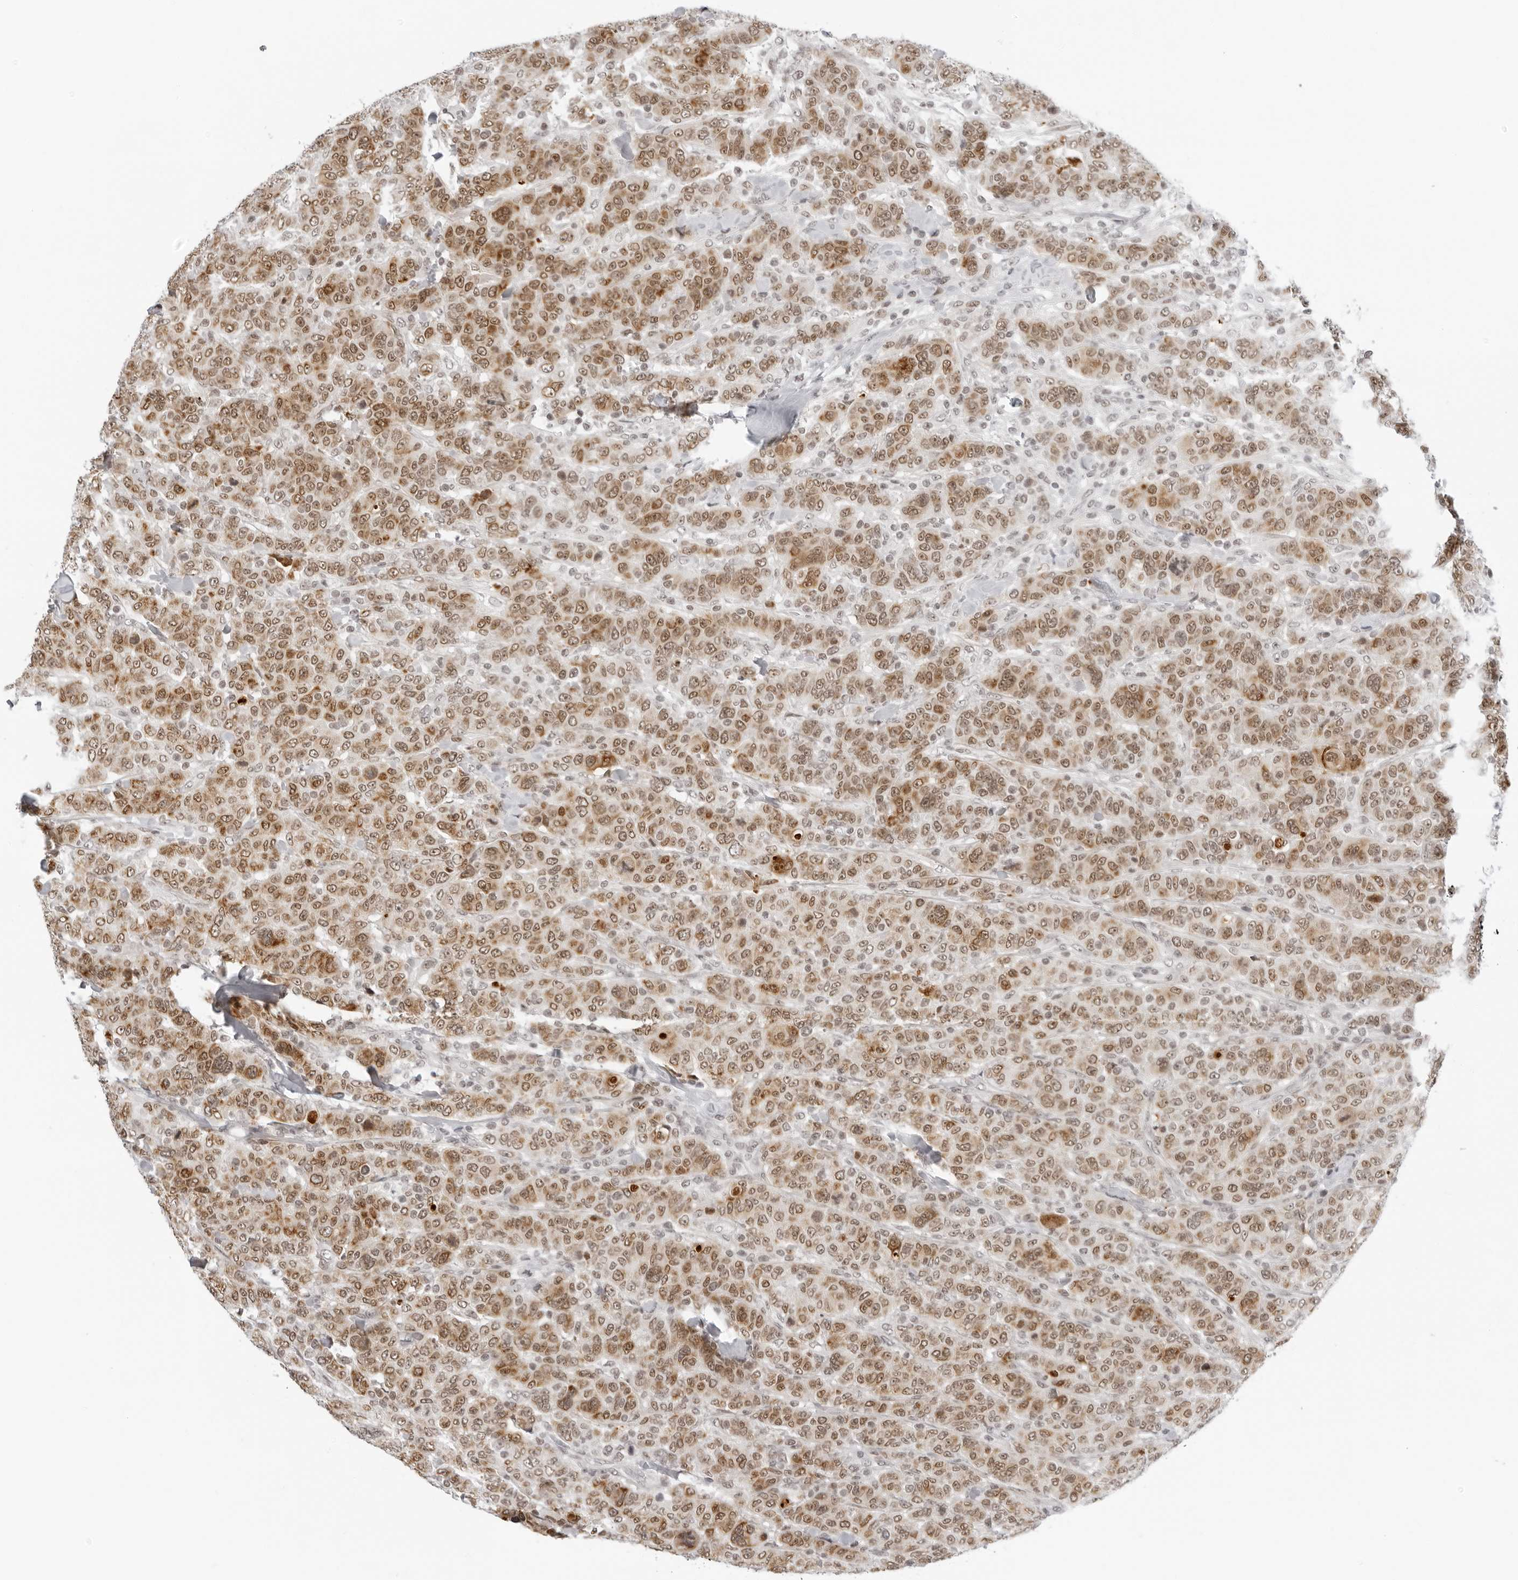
{"staining": {"intensity": "moderate", "quantity": ">75%", "location": "cytoplasmic/membranous,nuclear"}, "tissue": "breast cancer", "cell_type": "Tumor cells", "image_type": "cancer", "snomed": [{"axis": "morphology", "description": "Duct carcinoma"}, {"axis": "topography", "description": "Breast"}], "caption": "Breast invasive ductal carcinoma tissue demonstrates moderate cytoplasmic/membranous and nuclear positivity in about >75% of tumor cells (Brightfield microscopy of DAB IHC at high magnification).", "gene": "MSH6", "patient": {"sex": "female", "age": 37}}